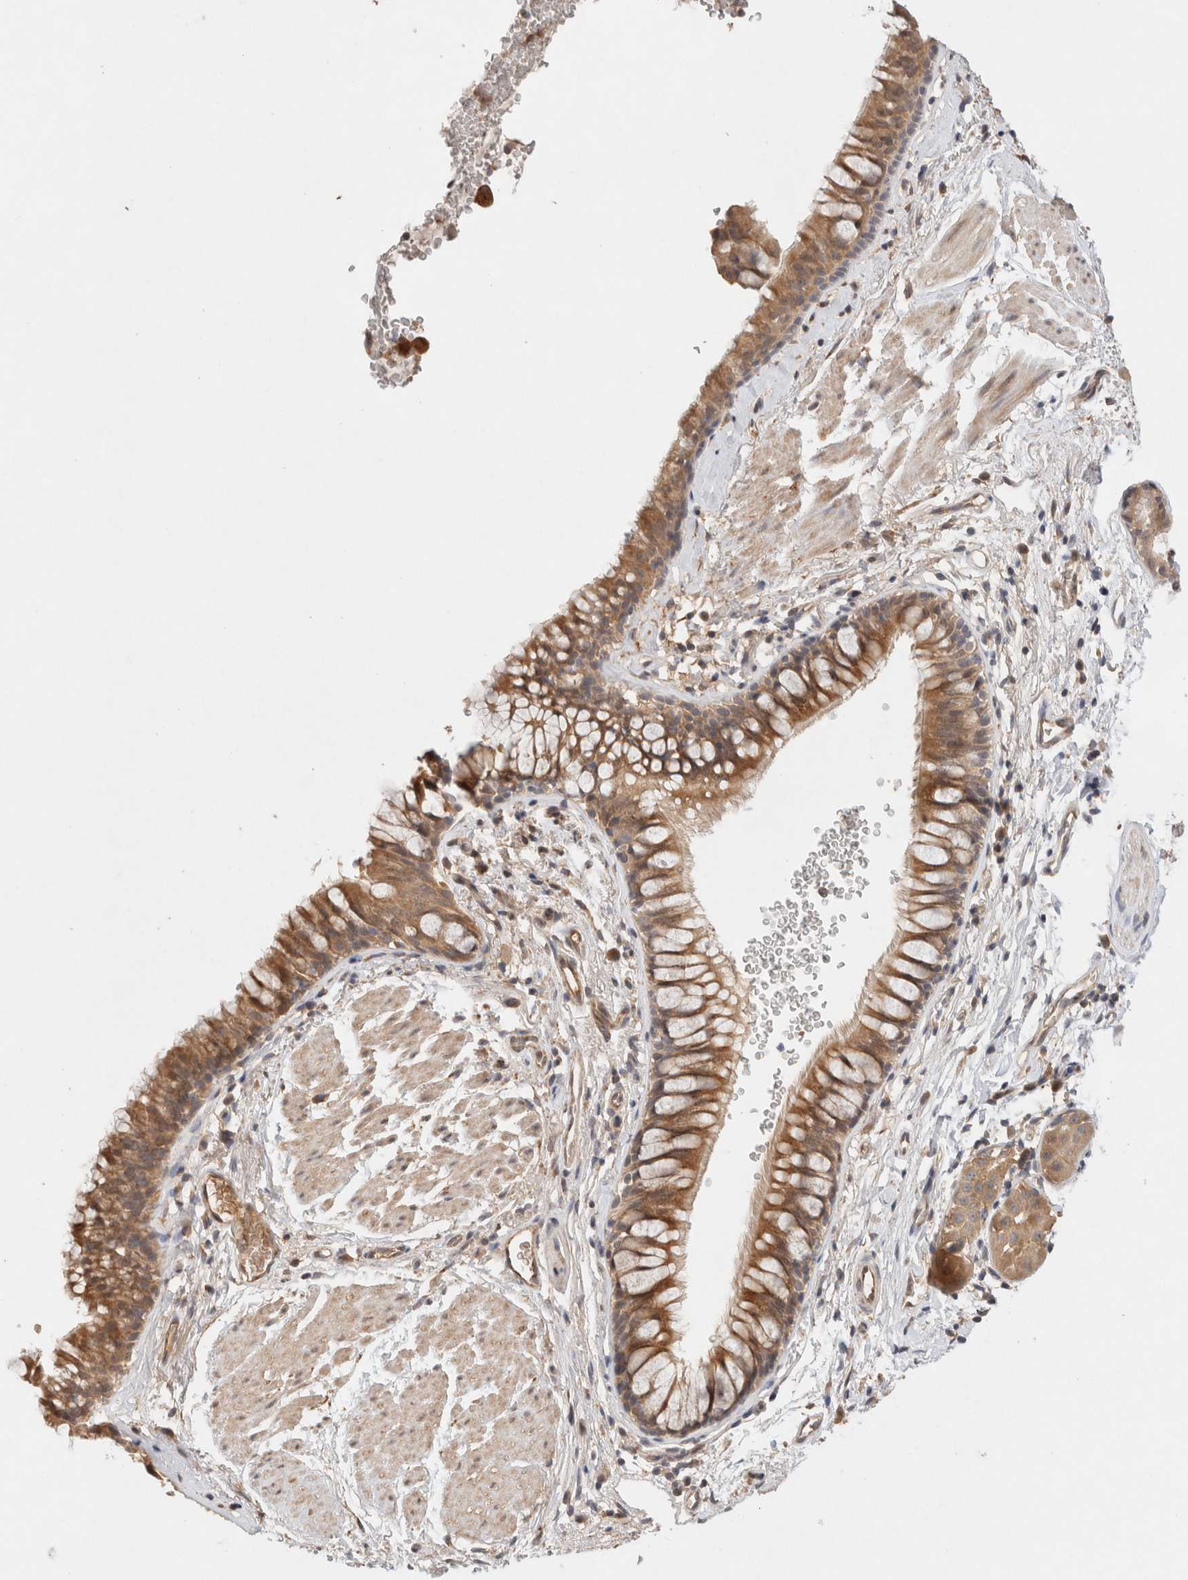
{"staining": {"intensity": "moderate", "quantity": ">75%", "location": "cytoplasmic/membranous"}, "tissue": "bronchus", "cell_type": "Respiratory epithelial cells", "image_type": "normal", "snomed": [{"axis": "morphology", "description": "Normal tissue, NOS"}, {"axis": "topography", "description": "Cartilage tissue"}, {"axis": "topography", "description": "Bronchus"}], "caption": "Immunohistochemical staining of benign human bronchus reveals >75% levels of moderate cytoplasmic/membranous protein expression in about >75% of respiratory epithelial cells. (DAB IHC with brightfield microscopy, high magnification).", "gene": "KLHL20", "patient": {"sex": "female", "age": 53}}